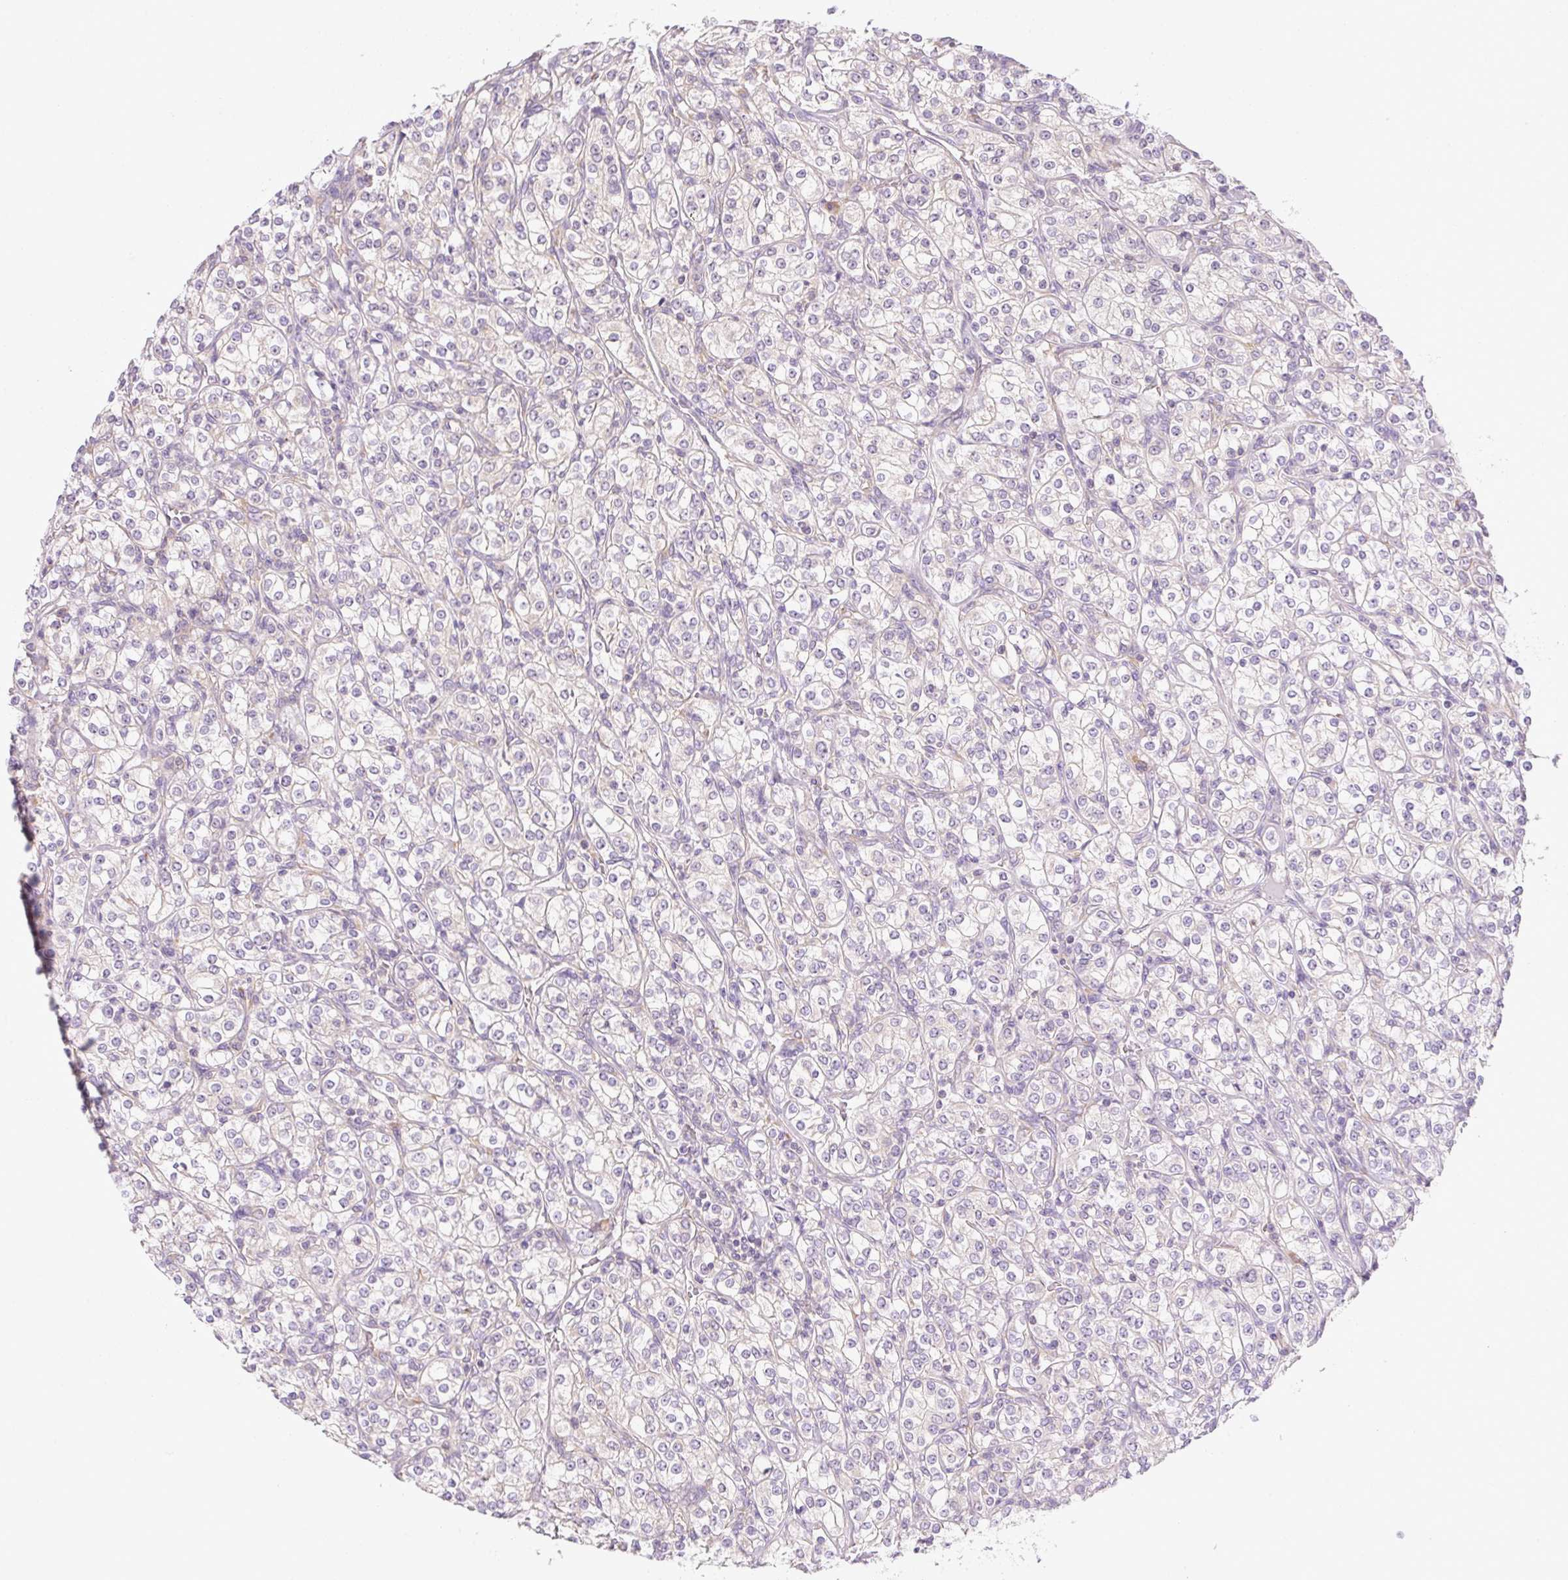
{"staining": {"intensity": "negative", "quantity": "none", "location": "none"}, "tissue": "renal cancer", "cell_type": "Tumor cells", "image_type": "cancer", "snomed": [{"axis": "morphology", "description": "Adenocarcinoma, NOS"}, {"axis": "topography", "description": "Kidney"}], "caption": "Immunohistochemistry histopathology image of neoplastic tissue: renal adenocarcinoma stained with DAB (3,3'-diaminobenzidine) reveals no significant protein staining in tumor cells.", "gene": "RPL18A", "patient": {"sex": "male", "age": 77}}